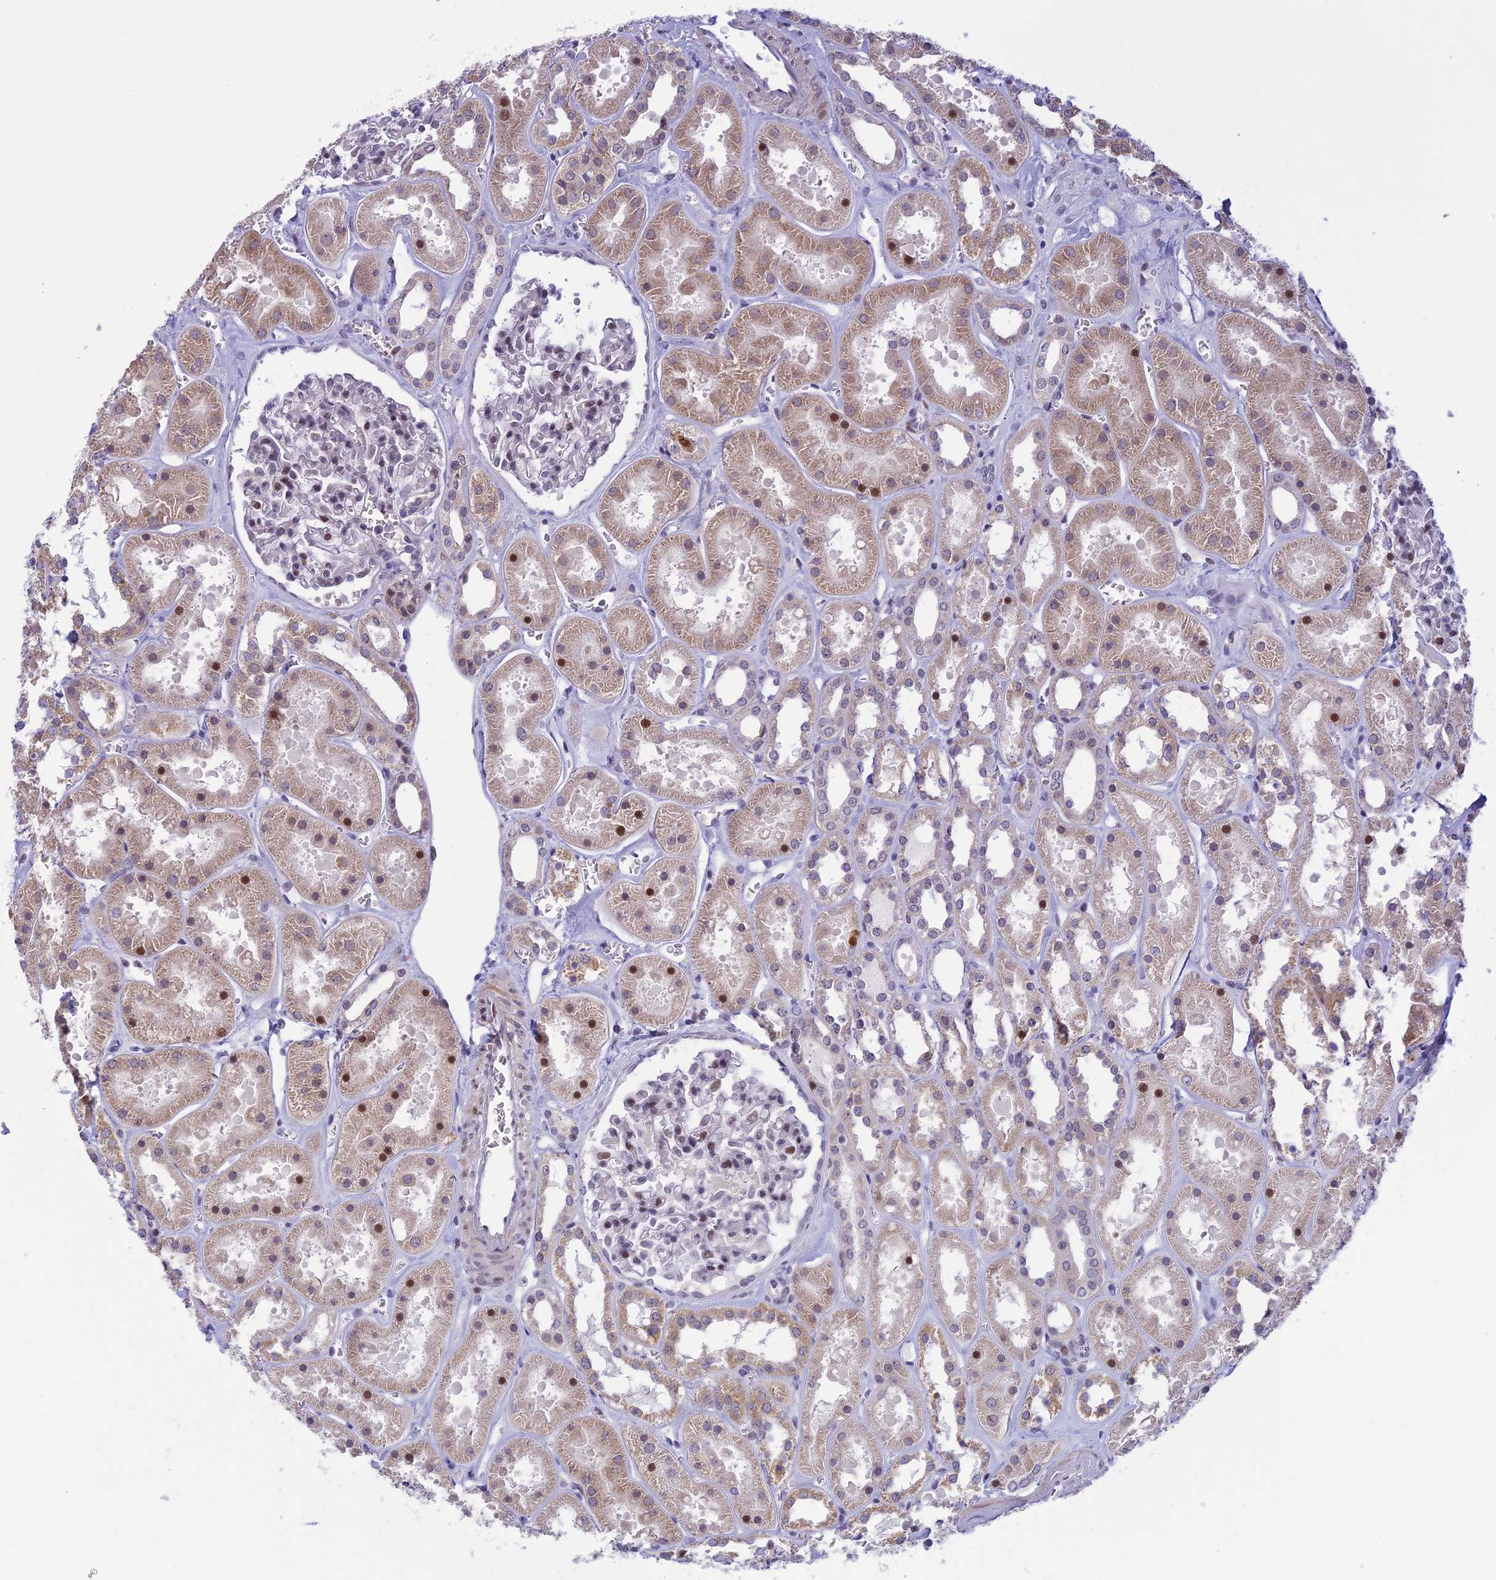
{"staining": {"intensity": "moderate", "quantity": "<25%", "location": "nuclear"}, "tissue": "kidney", "cell_type": "Cells in glomeruli", "image_type": "normal", "snomed": [{"axis": "morphology", "description": "Normal tissue, NOS"}, {"axis": "topography", "description": "Kidney"}], "caption": "An immunohistochemistry (IHC) image of benign tissue is shown. Protein staining in brown highlights moderate nuclear positivity in kidney within cells in glomeruli.", "gene": "CORO2A", "patient": {"sex": "female", "age": 41}}